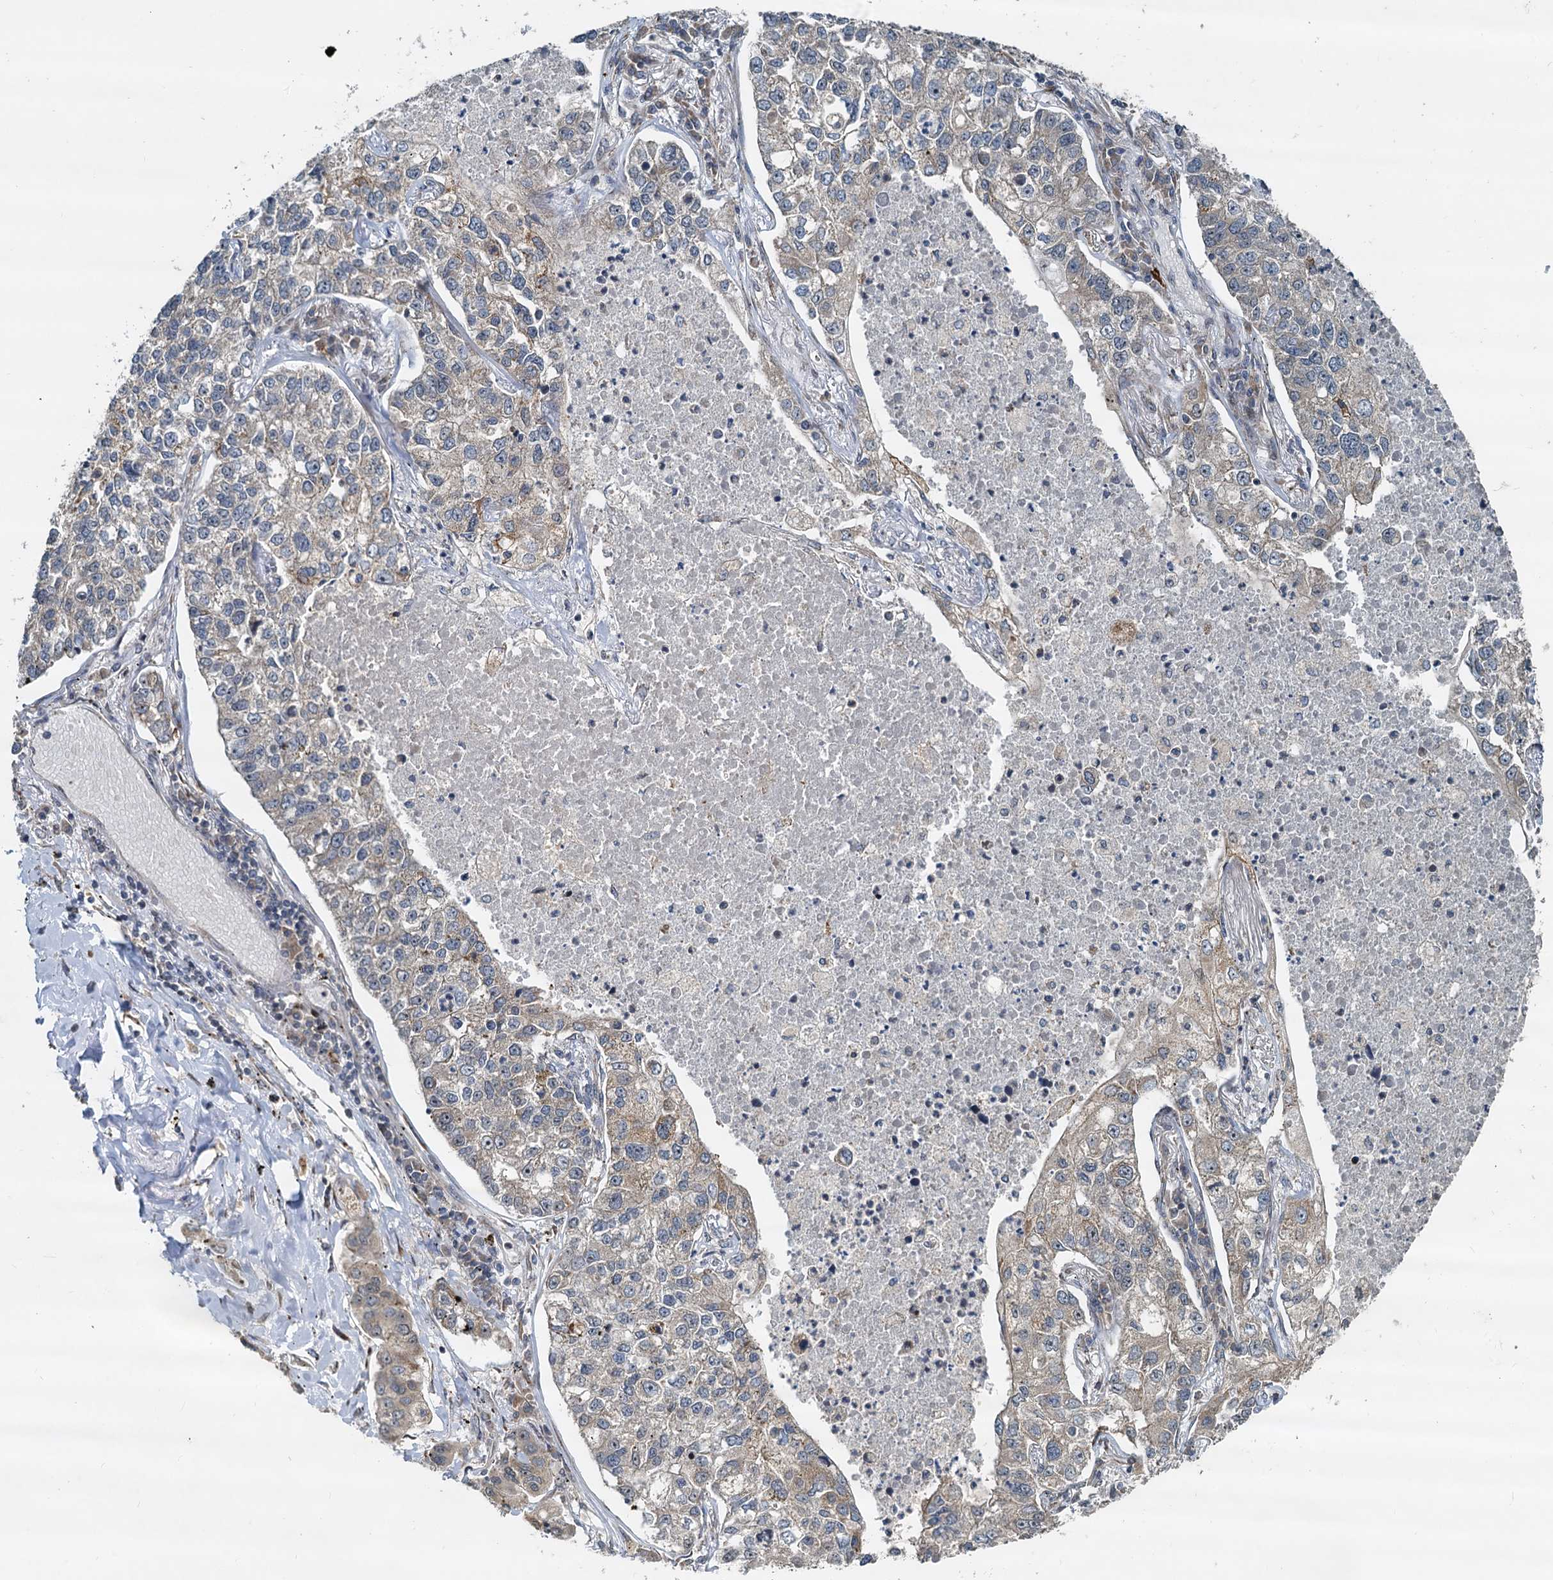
{"staining": {"intensity": "moderate", "quantity": "<25%", "location": "cytoplasmic/membranous"}, "tissue": "lung cancer", "cell_type": "Tumor cells", "image_type": "cancer", "snomed": [{"axis": "morphology", "description": "Adenocarcinoma, NOS"}, {"axis": "topography", "description": "Lung"}], "caption": "Lung adenocarcinoma stained with a brown dye displays moderate cytoplasmic/membranous positive positivity in approximately <25% of tumor cells.", "gene": "CEP68", "patient": {"sex": "male", "age": 49}}